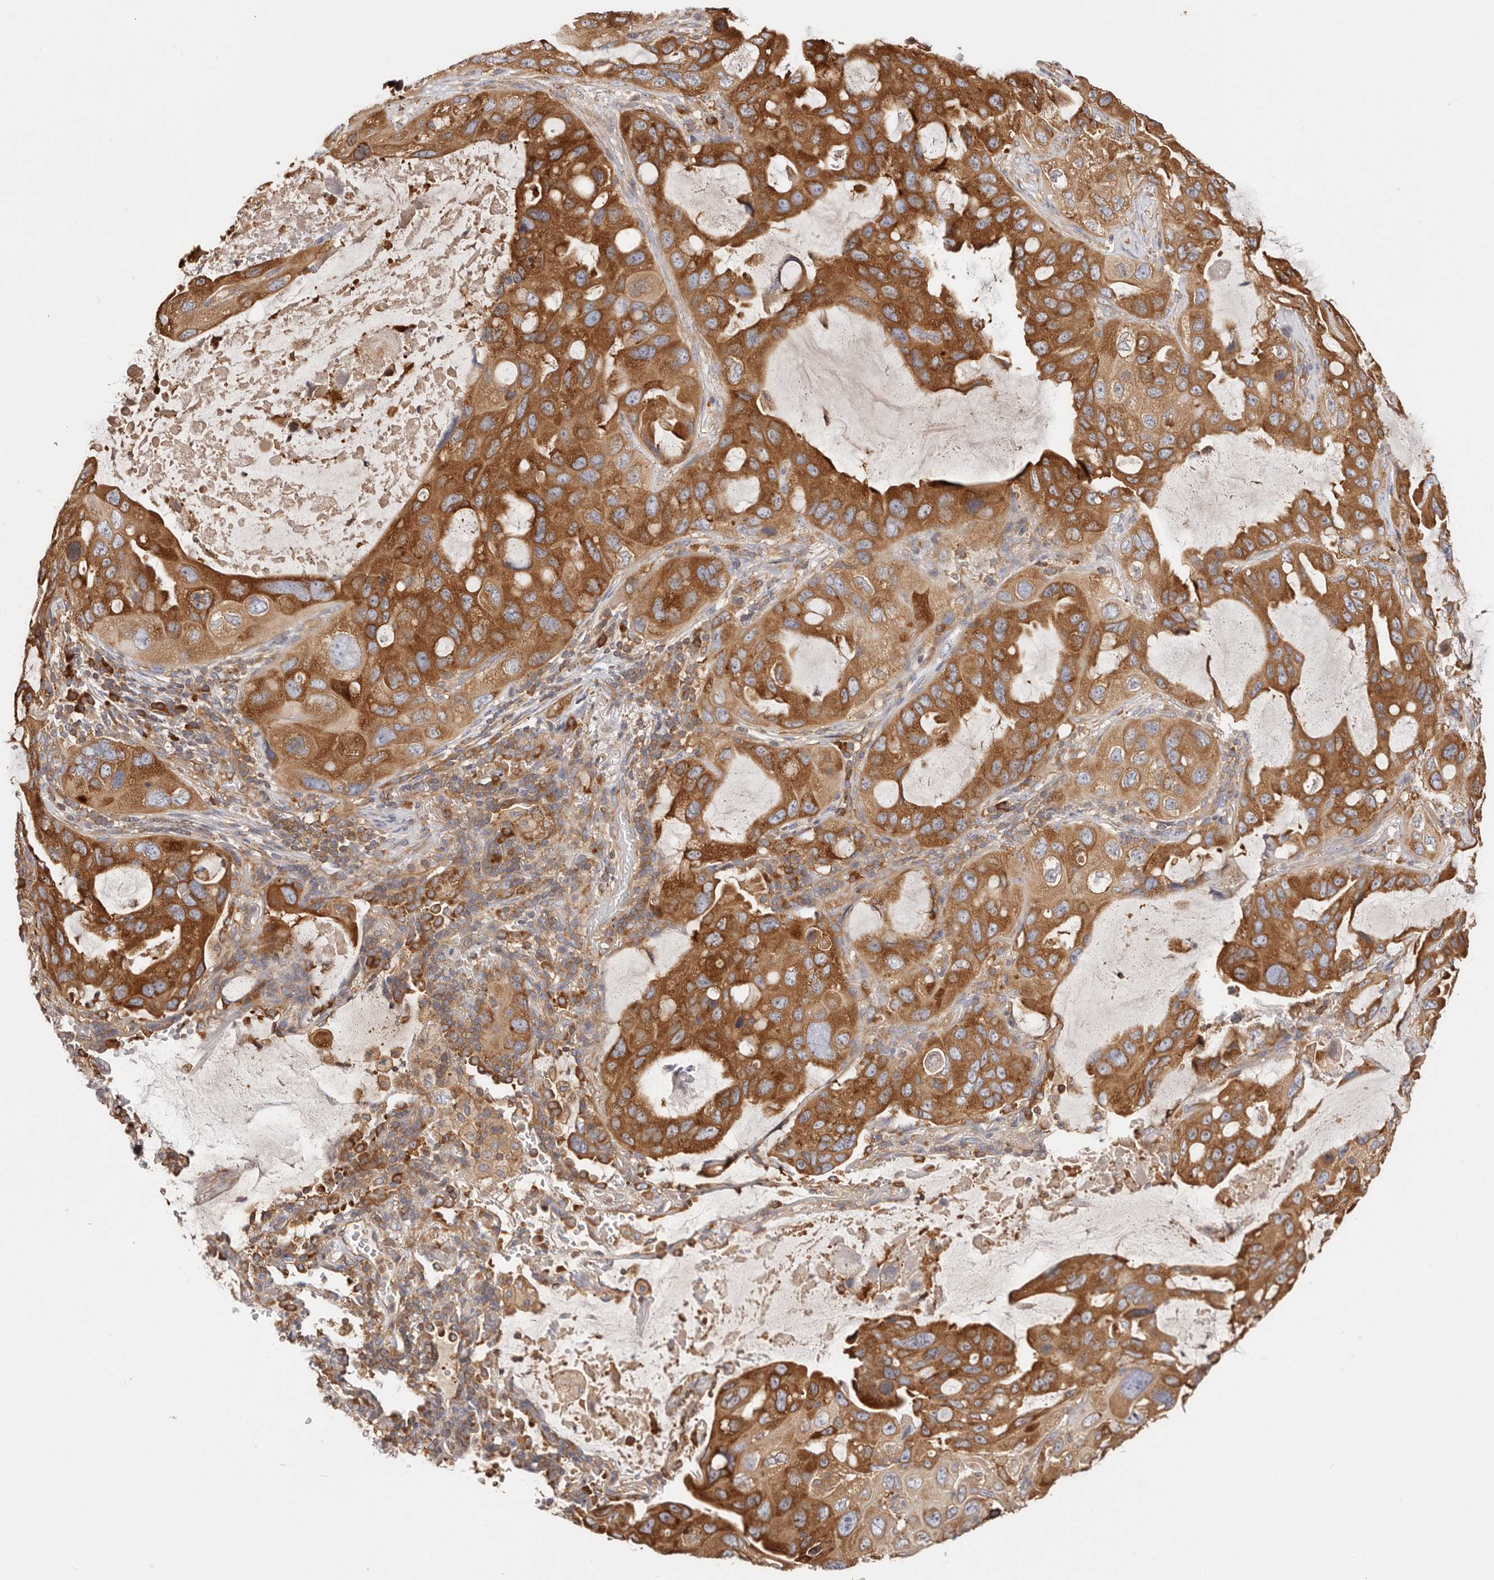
{"staining": {"intensity": "strong", "quantity": ">75%", "location": "cytoplasmic/membranous"}, "tissue": "lung cancer", "cell_type": "Tumor cells", "image_type": "cancer", "snomed": [{"axis": "morphology", "description": "Squamous cell carcinoma, NOS"}, {"axis": "topography", "description": "Lung"}], "caption": "Immunohistochemical staining of lung cancer (squamous cell carcinoma) demonstrates high levels of strong cytoplasmic/membranous protein positivity in about >75% of tumor cells. (Stains: DAB in brown, nuclei in blue, Microscopy: brightfield microscopy at high magnification).", "gene": "EPRS1", "patient": {"sex": "female", "age": 73}}